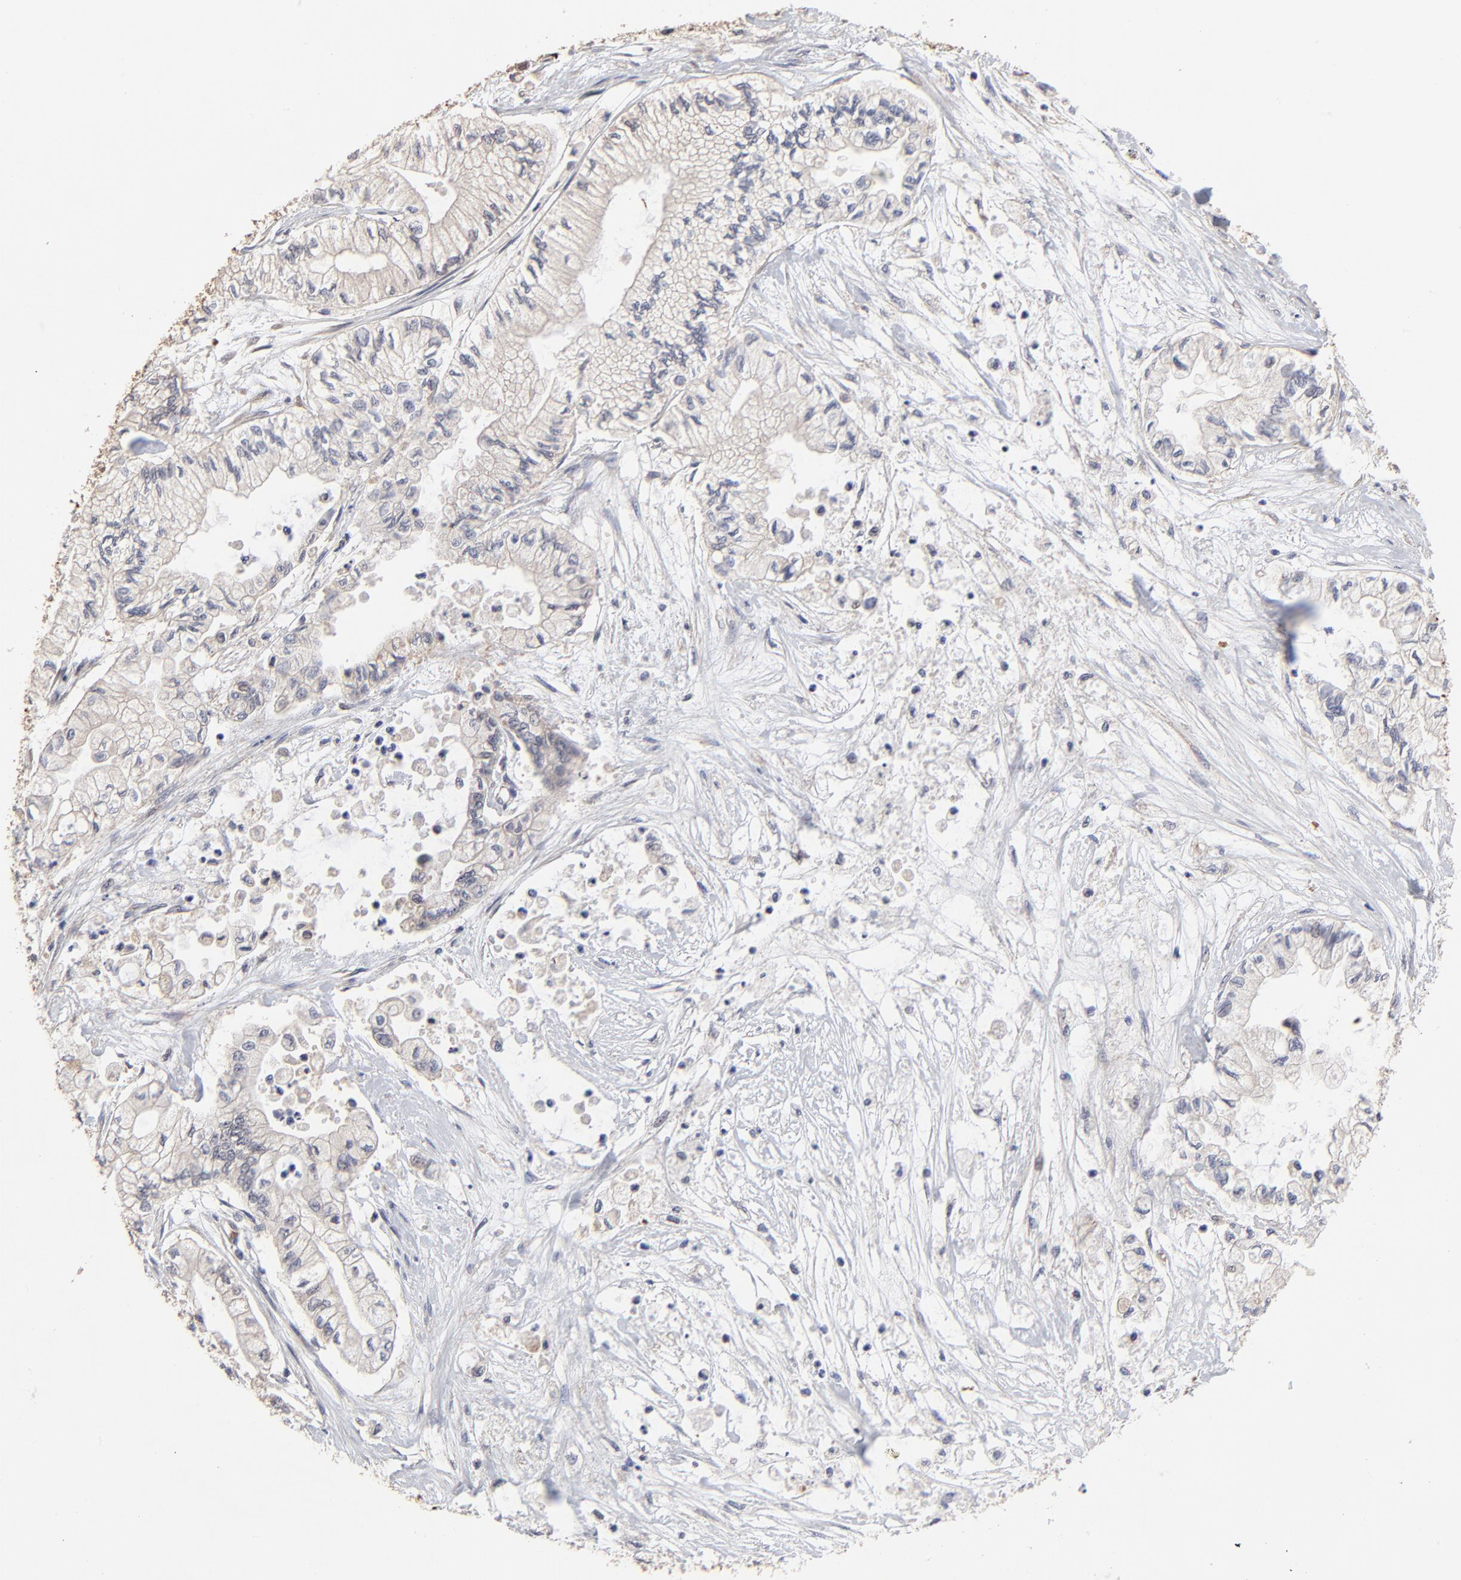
{"staining": {"intensity": "weak", "quantity": ">75%", "location": "cytoplasmic/membranous"}, "tissue": "pancreatic cancer", "cell_type": "Tumor cells", "image_type": "cancer", "snomed": [{"axis": "morphology", "description": "Adenocarcinoma, NOS"}, {"axis": "topography", "description": "Pancreas"}], "caption": "A brown stain shows weak cytoplasmic/membranous staining of a protein in human pancreatic cancer tumor cells. (Brightfield microscopy of DAB IHC at high magnification).", "gene": "FRMD8", "patient": {"sex": "male", "age": 79}}